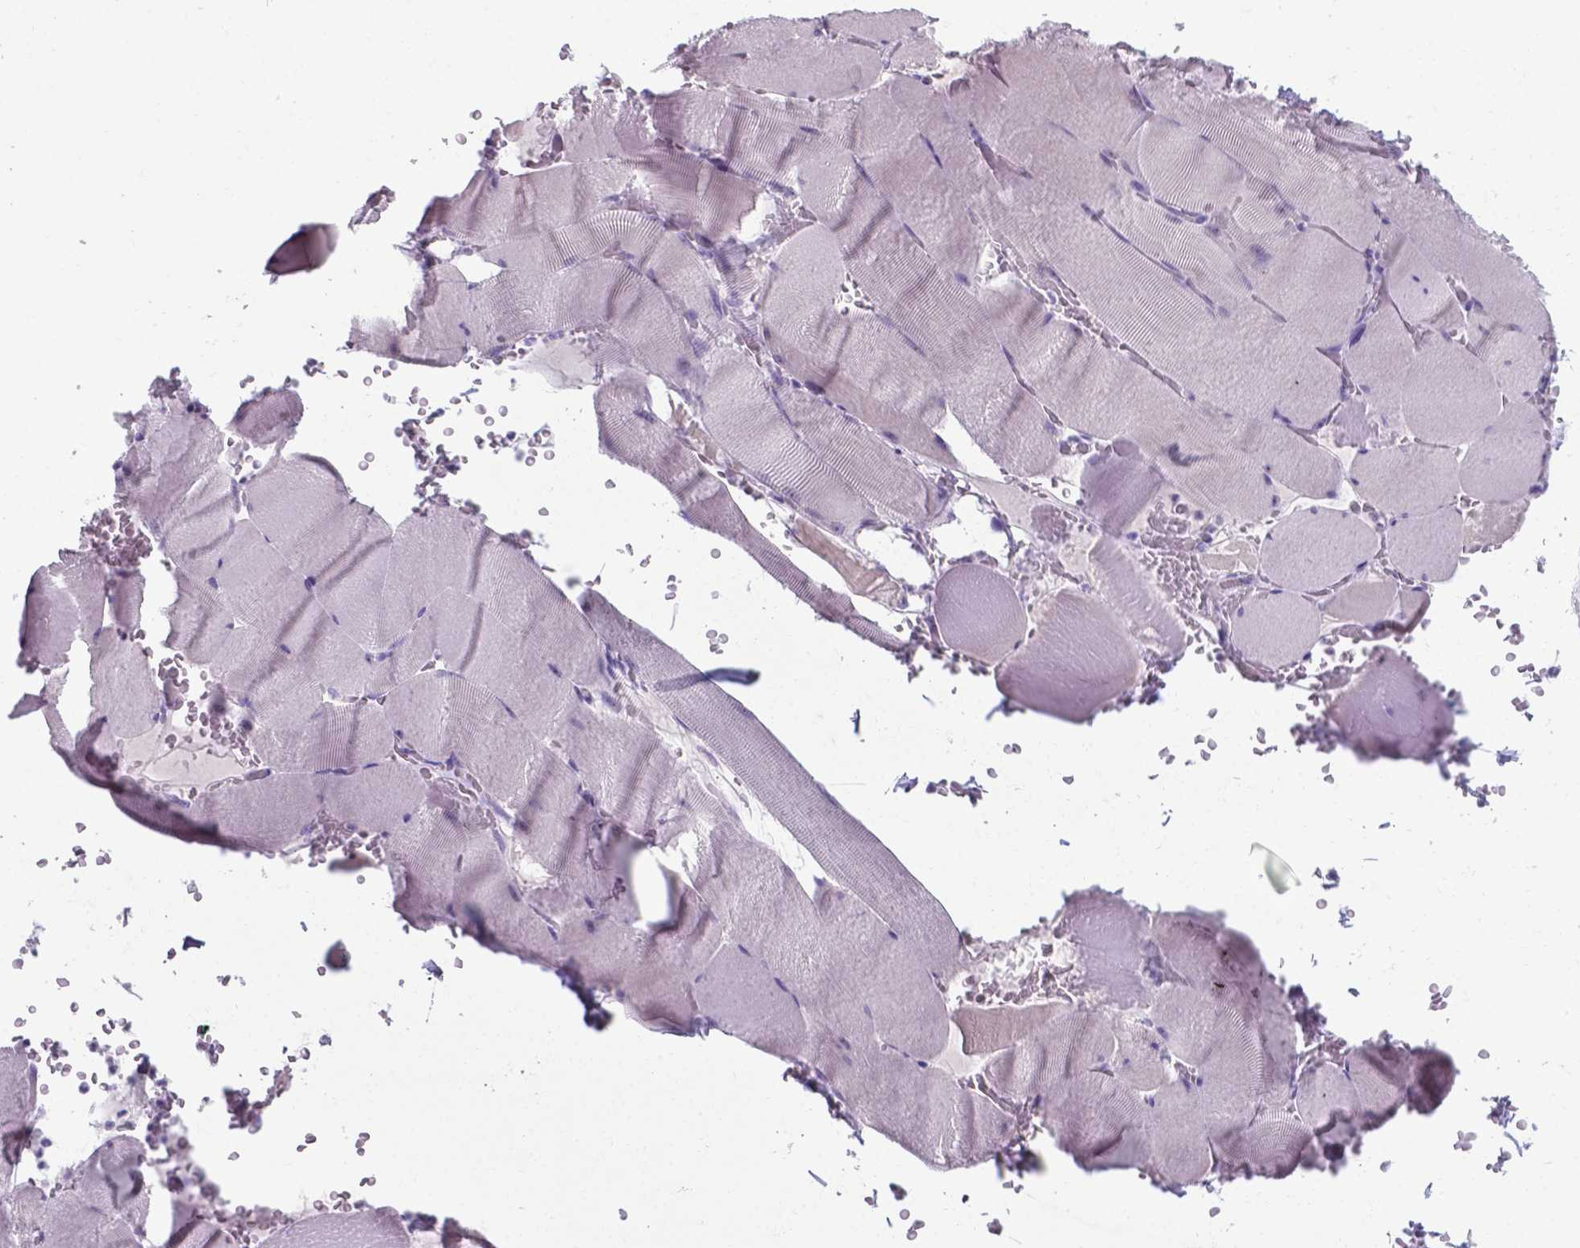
{"staining": {"intensity": "negative", "quantity": "none", "location": "none"}, "tissue": "skeletal muscle", "cell_type": "Myocytes", "image_type": "normal", "snomed": [{"axis": "morphology", "description": "Normal tissue, NOS"}, {"axis": "topography", "description": "Skeletal muscle"}], "caption": "This is an immunohistochemistry photomicrograph of unremarkable human skeletal muscle. There is no staining in myocytes.", "gene": "AP5B1", "patient": {"sex": "male", "age": 56}}